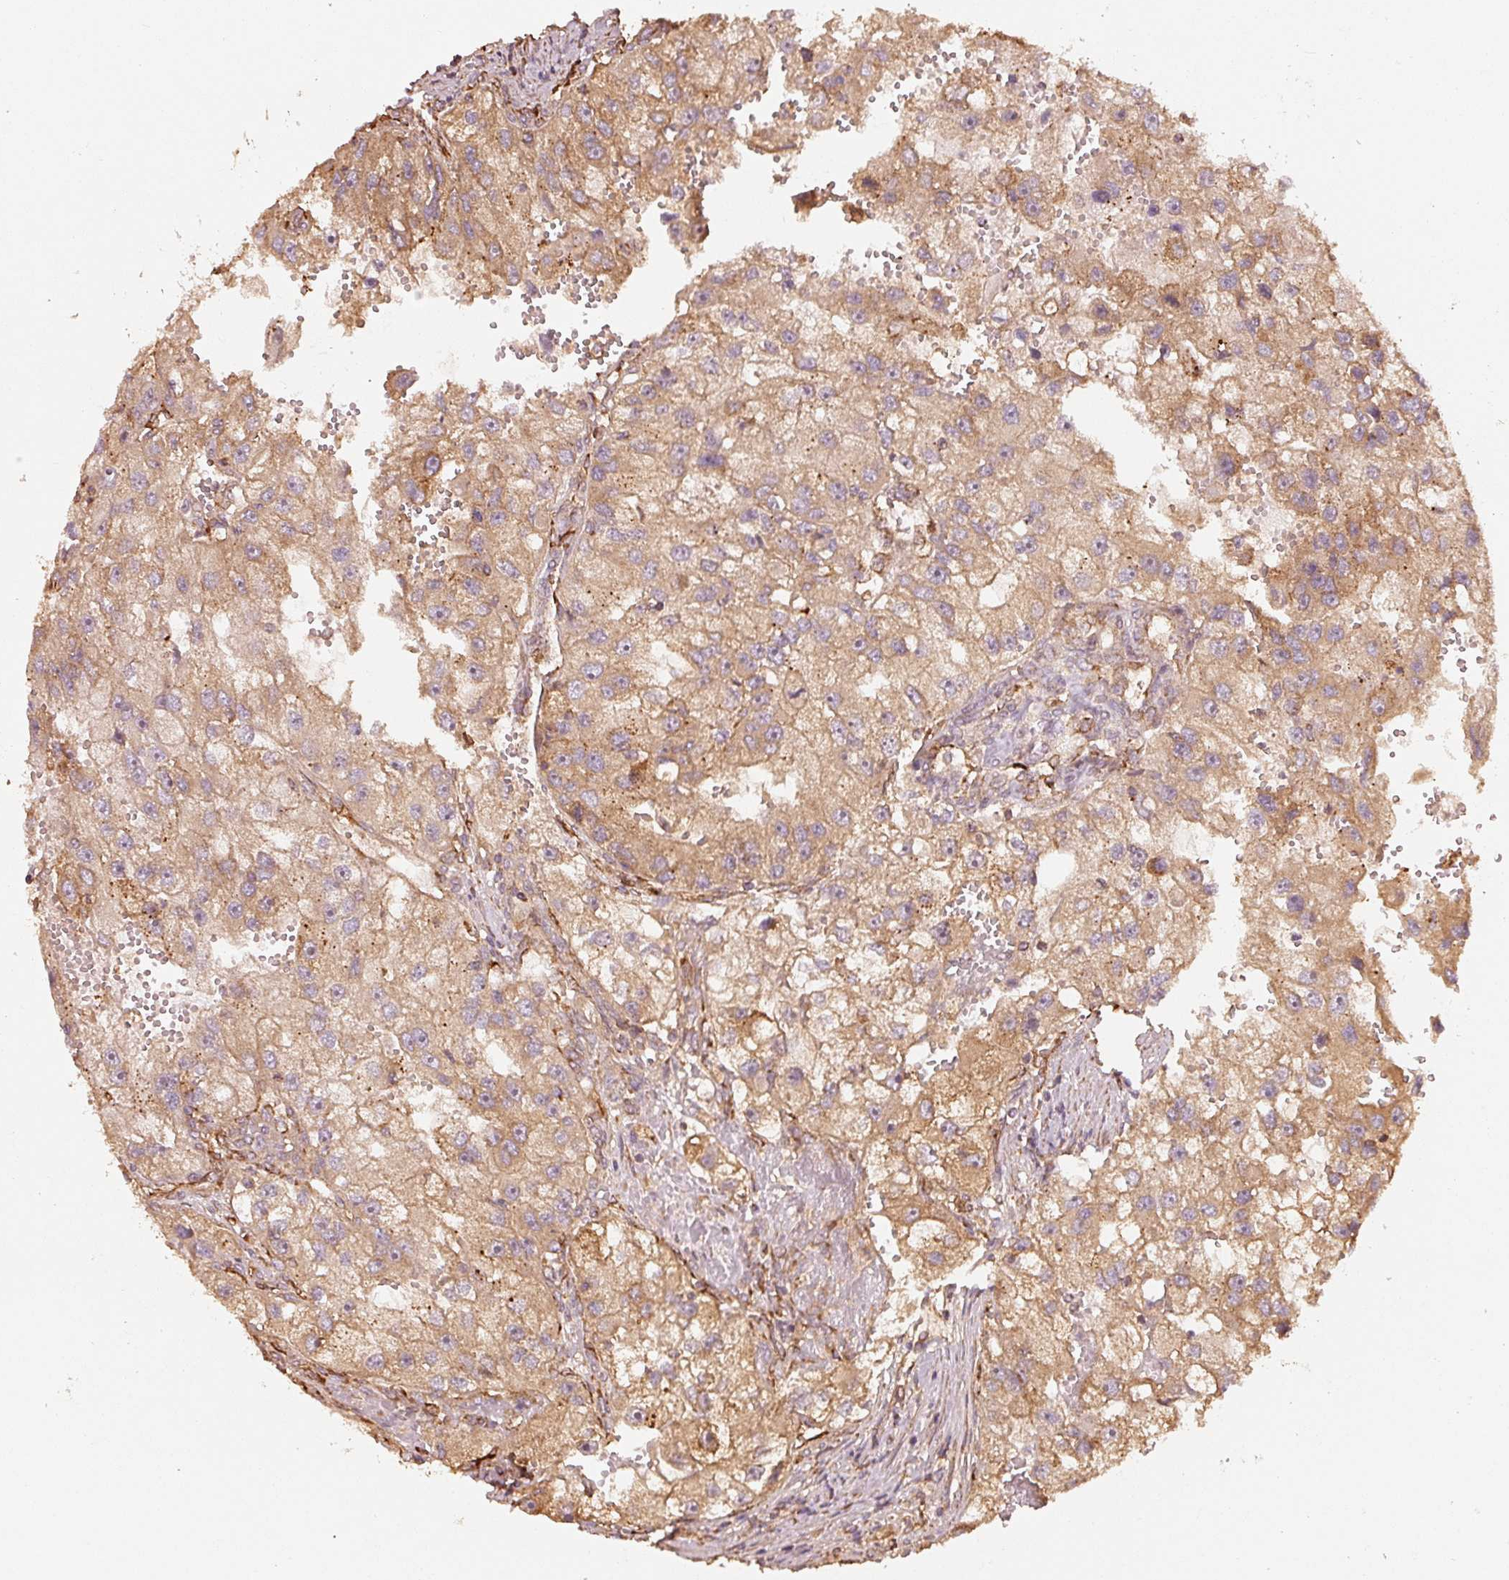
{"staining": {"intensity": "moderate", "quantity": ">75%", "location": "cytoplasmic/membranous"}, "tissue": "renal cancer", "cell_type": "Tumor cells", "image_type": "cancer", "snomed": [{"axis": "morphology", "description": "Adenocarcinoma, NOS"}, {"axis": "topography", "description": "Kidney"}], "caption": "Protein analysis of adenocarcinoma (renal) tissue exhibits moderate cytoplasmic/membranous staining in about >75% of tumor cells.", "gene": "CEP95", "patient": {"sex": "male", "age": 63}}